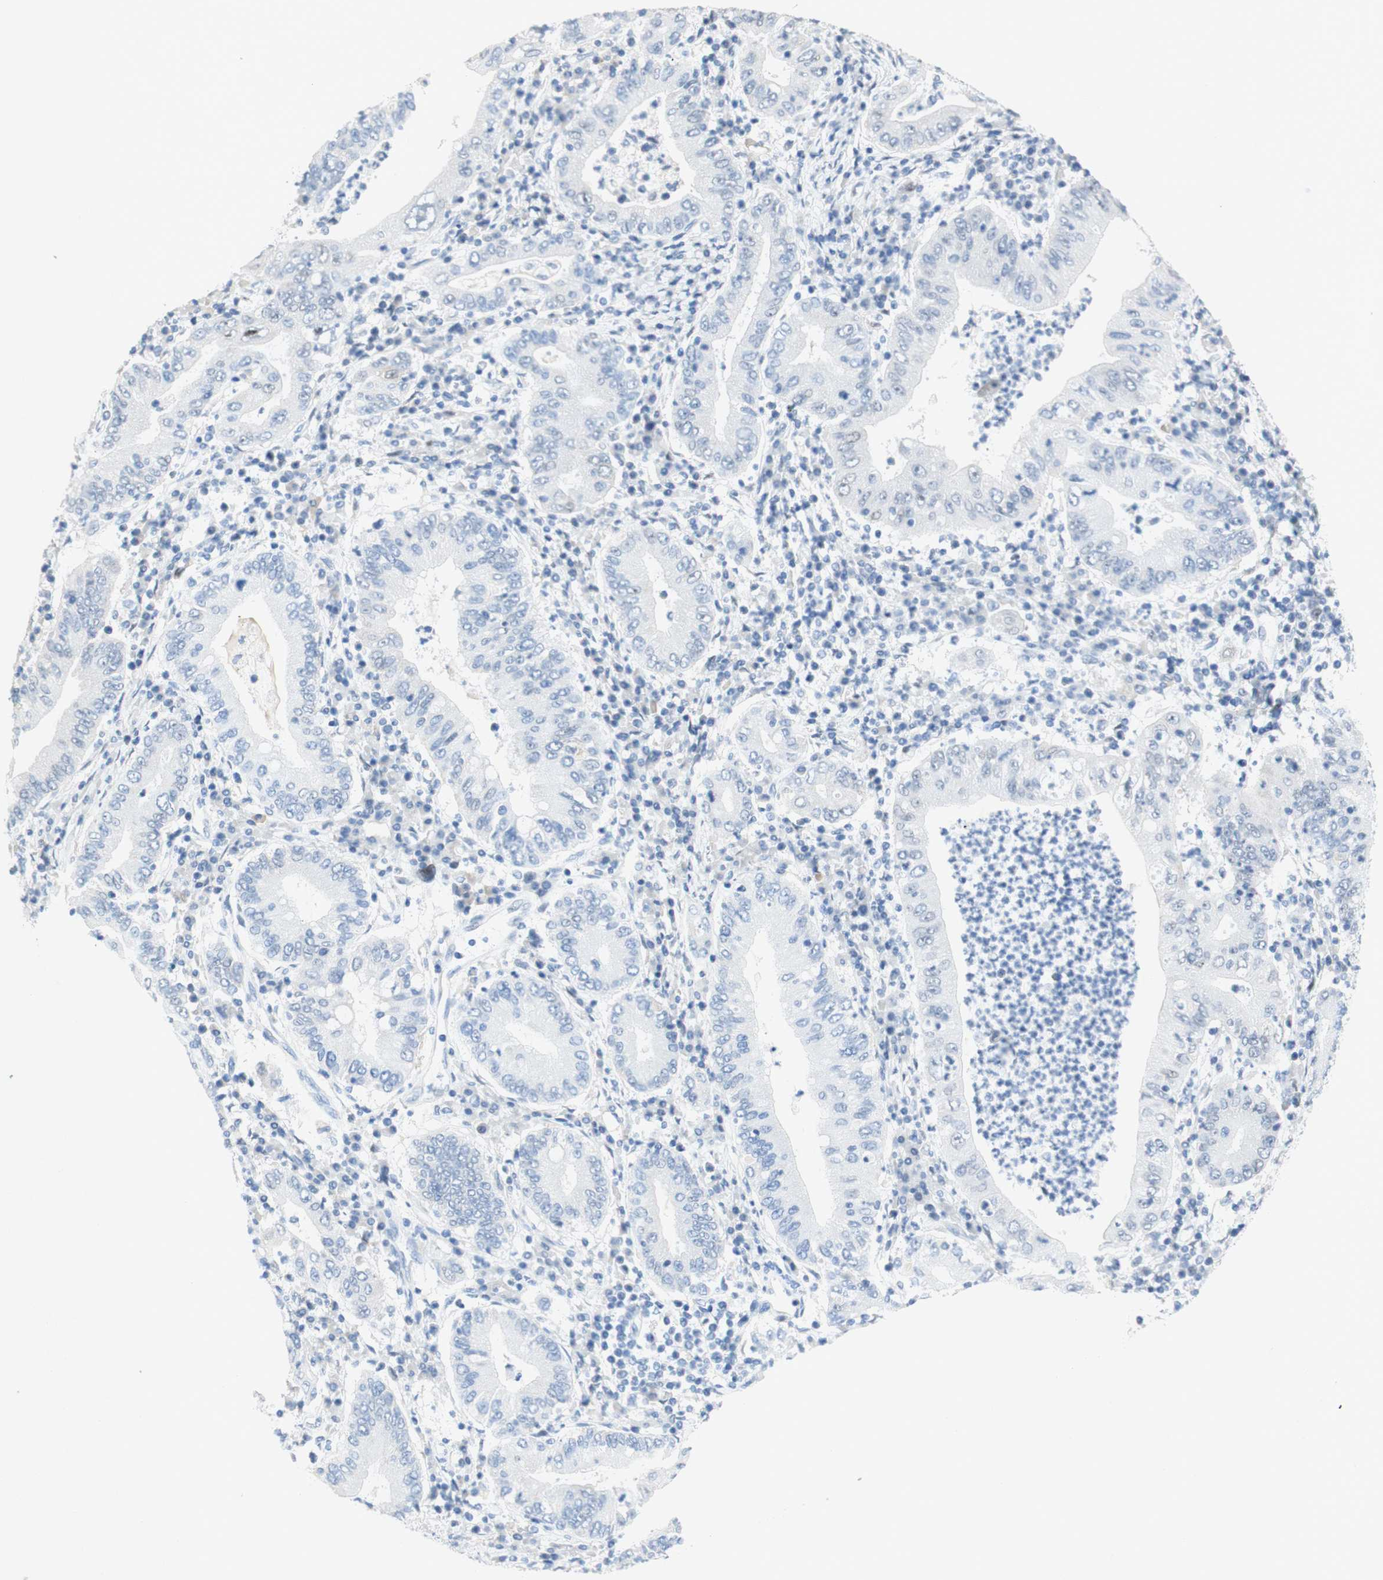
{"staining": {"intensity": "negative", "quantity": "none", "location": "none"}, "tissue": "stomach cancer", "cell_type": "Tumor cells", "image_type": "cancer", "snomed": [{"axis": "morphology", "description": "Normal tissue, NOS"}, {"axis": "morphology", "description": "Adenocarcinoma, NOS"}, {"axis": "topography", "description": "Esophagus"}, {"axis": "topography", "description": "Stomach, upper"}, {"axis": "topography", "description": "Peripheral nerve tissue"}], "caption": "Tumor cells show no significant protein staining in stomach adenocarcinoma. The staining is performed using DAB (3,3'-diaminobenzidine) brown chromogen with nuclei counter-stained in using hematoxylin.", "gene": "POLR2J3", "patient": {"sex": "male", "age": 62}}